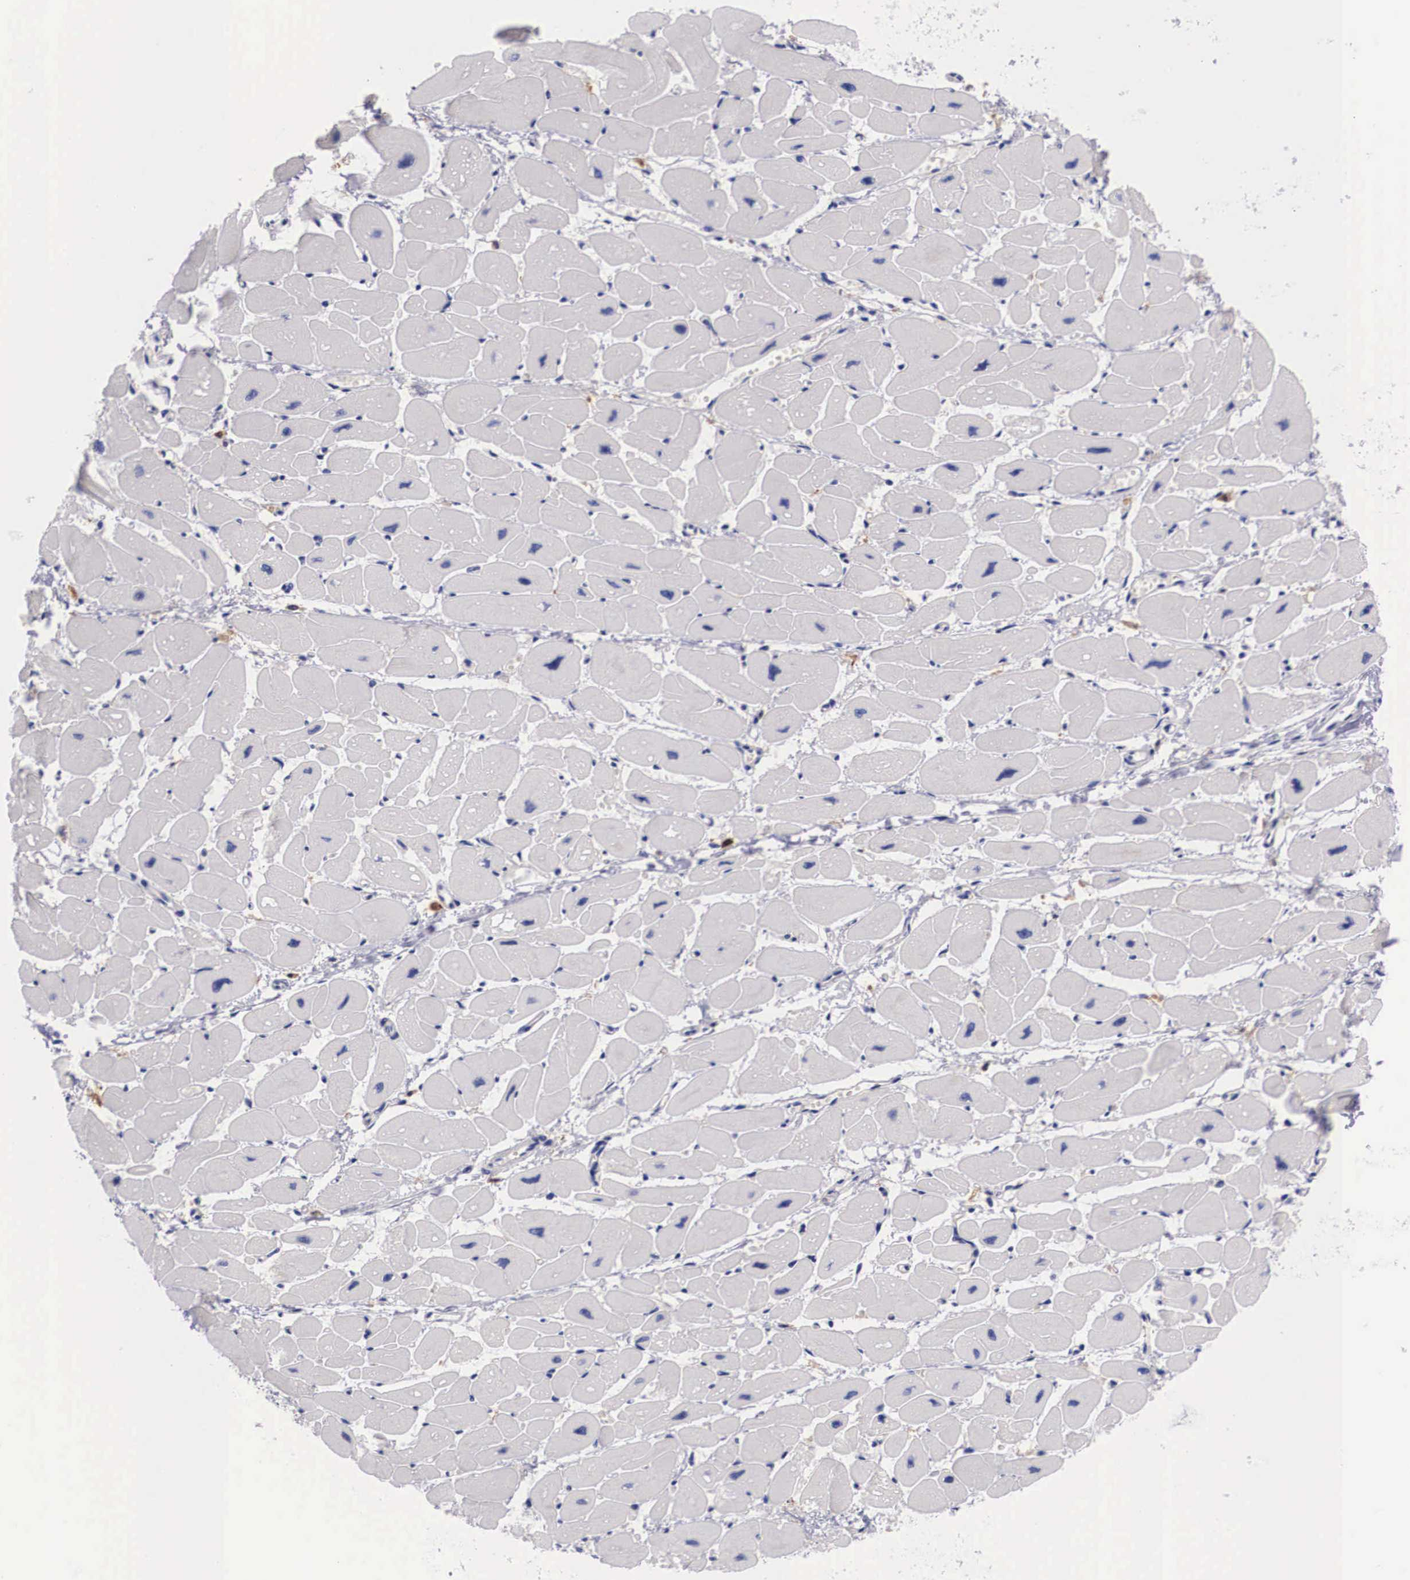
{"staining": {"intensity": "negative", "quantity": "none", "location": "none"}, "tissue": "heart muscle", "cell_type": "Cardiomyocytes", "image_type": "normal", "snomed": [{"axis": "morphology", "description": "Normal tissue, NOS"}, {"axis": "topography", "description": "Heart"}], "caption": "Immunohistochemical staining of unremarkable human heart muscle shows no significant expression in cardiomyocytes.", "gene": "RENBP", "patient": {"sex": "female", "age": 54}}